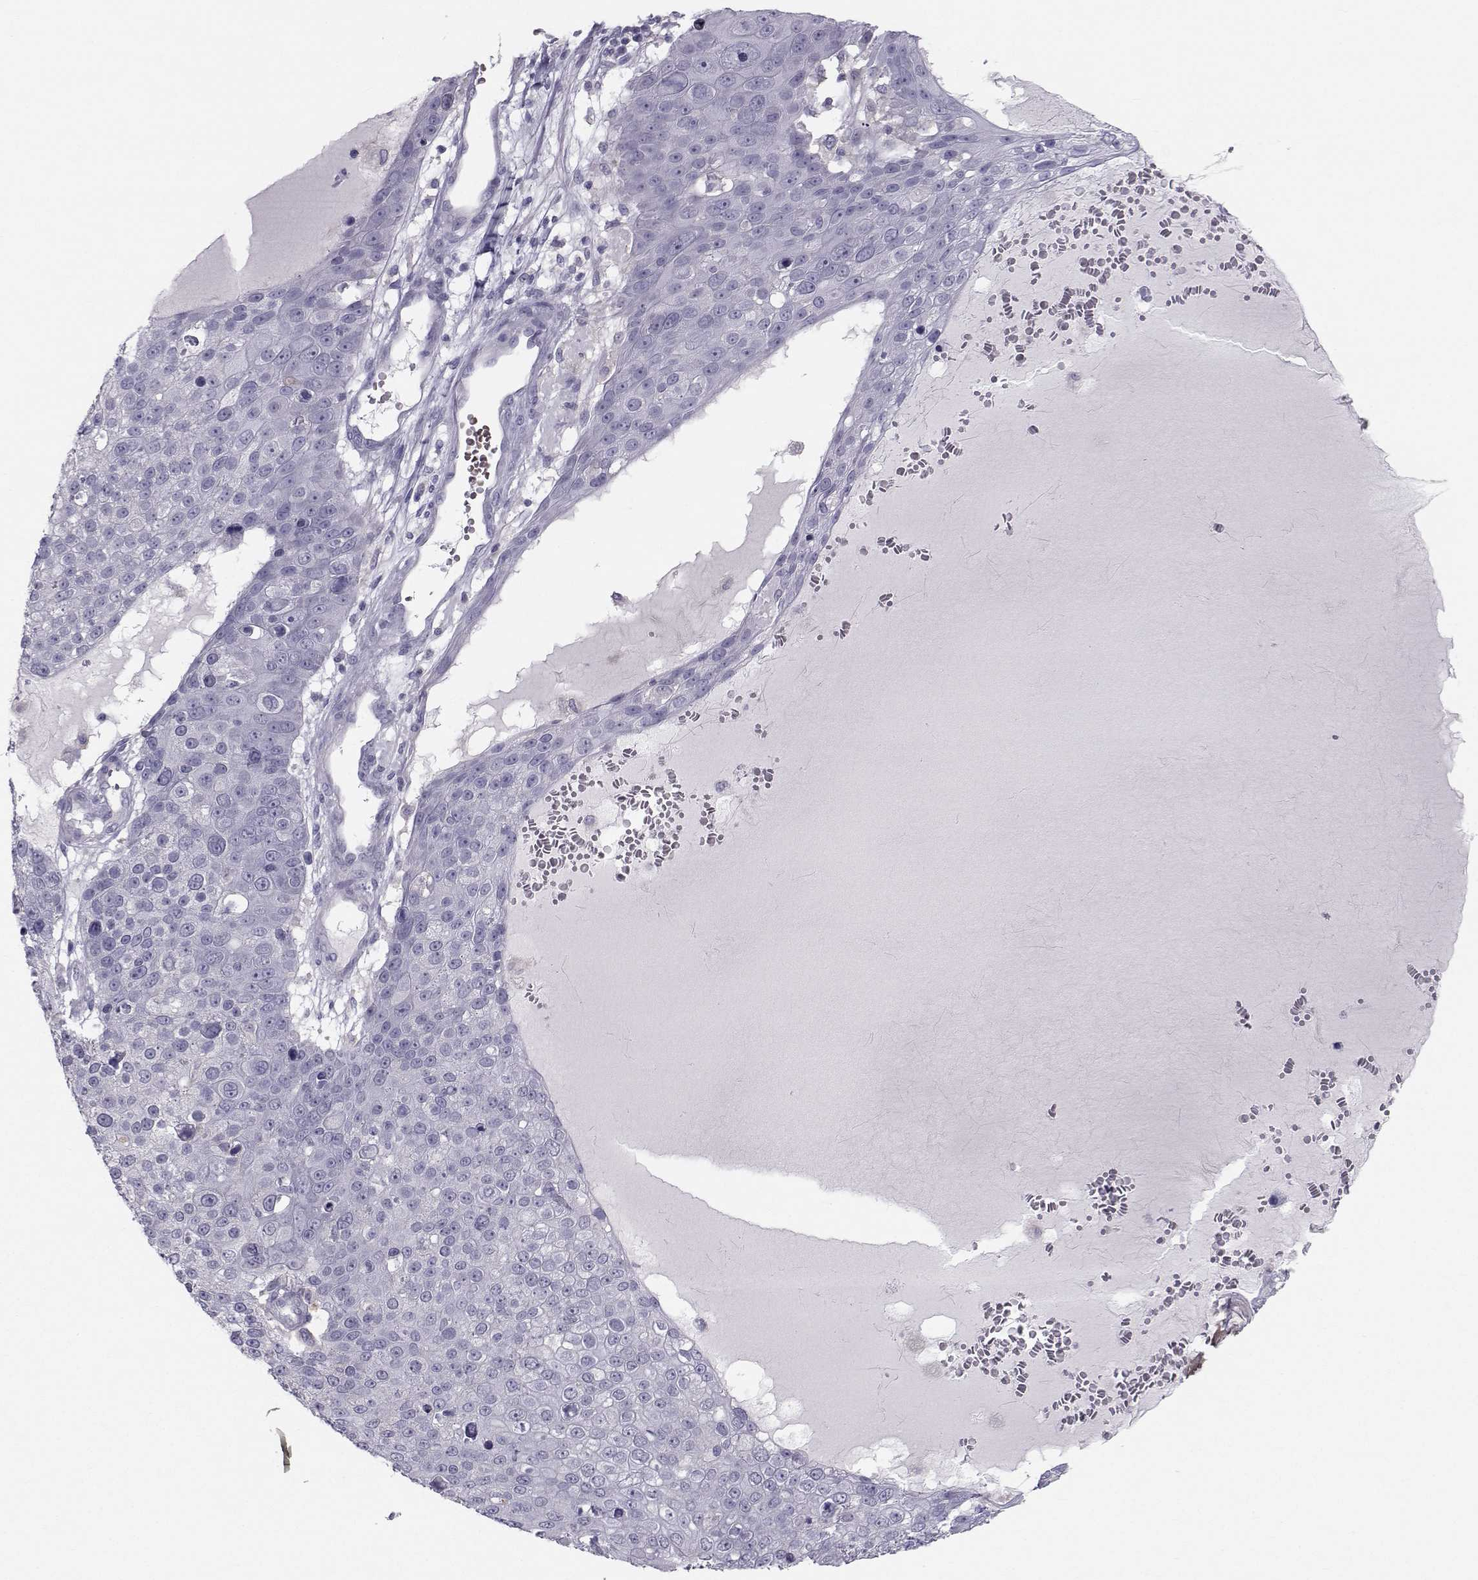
{"staining": {"intensity": "negative", "quantity": "none", "location": "none"}, "tissue": "skin cancer", "cell_type": "Tumor cells", "image_type": "cancer", "snomed": [{"axis": "morphology", "description": "Squamous cell carcinoma, NOS"}, {"axis": "topography", "description": "Skin"}], "caption": "Skin squamous cell carcinoma was stained to show a protein in brown. There is no significant expression in tumor cells.", "gene": "GARIN3", "patient": {"sex": "male", "age": 71}}